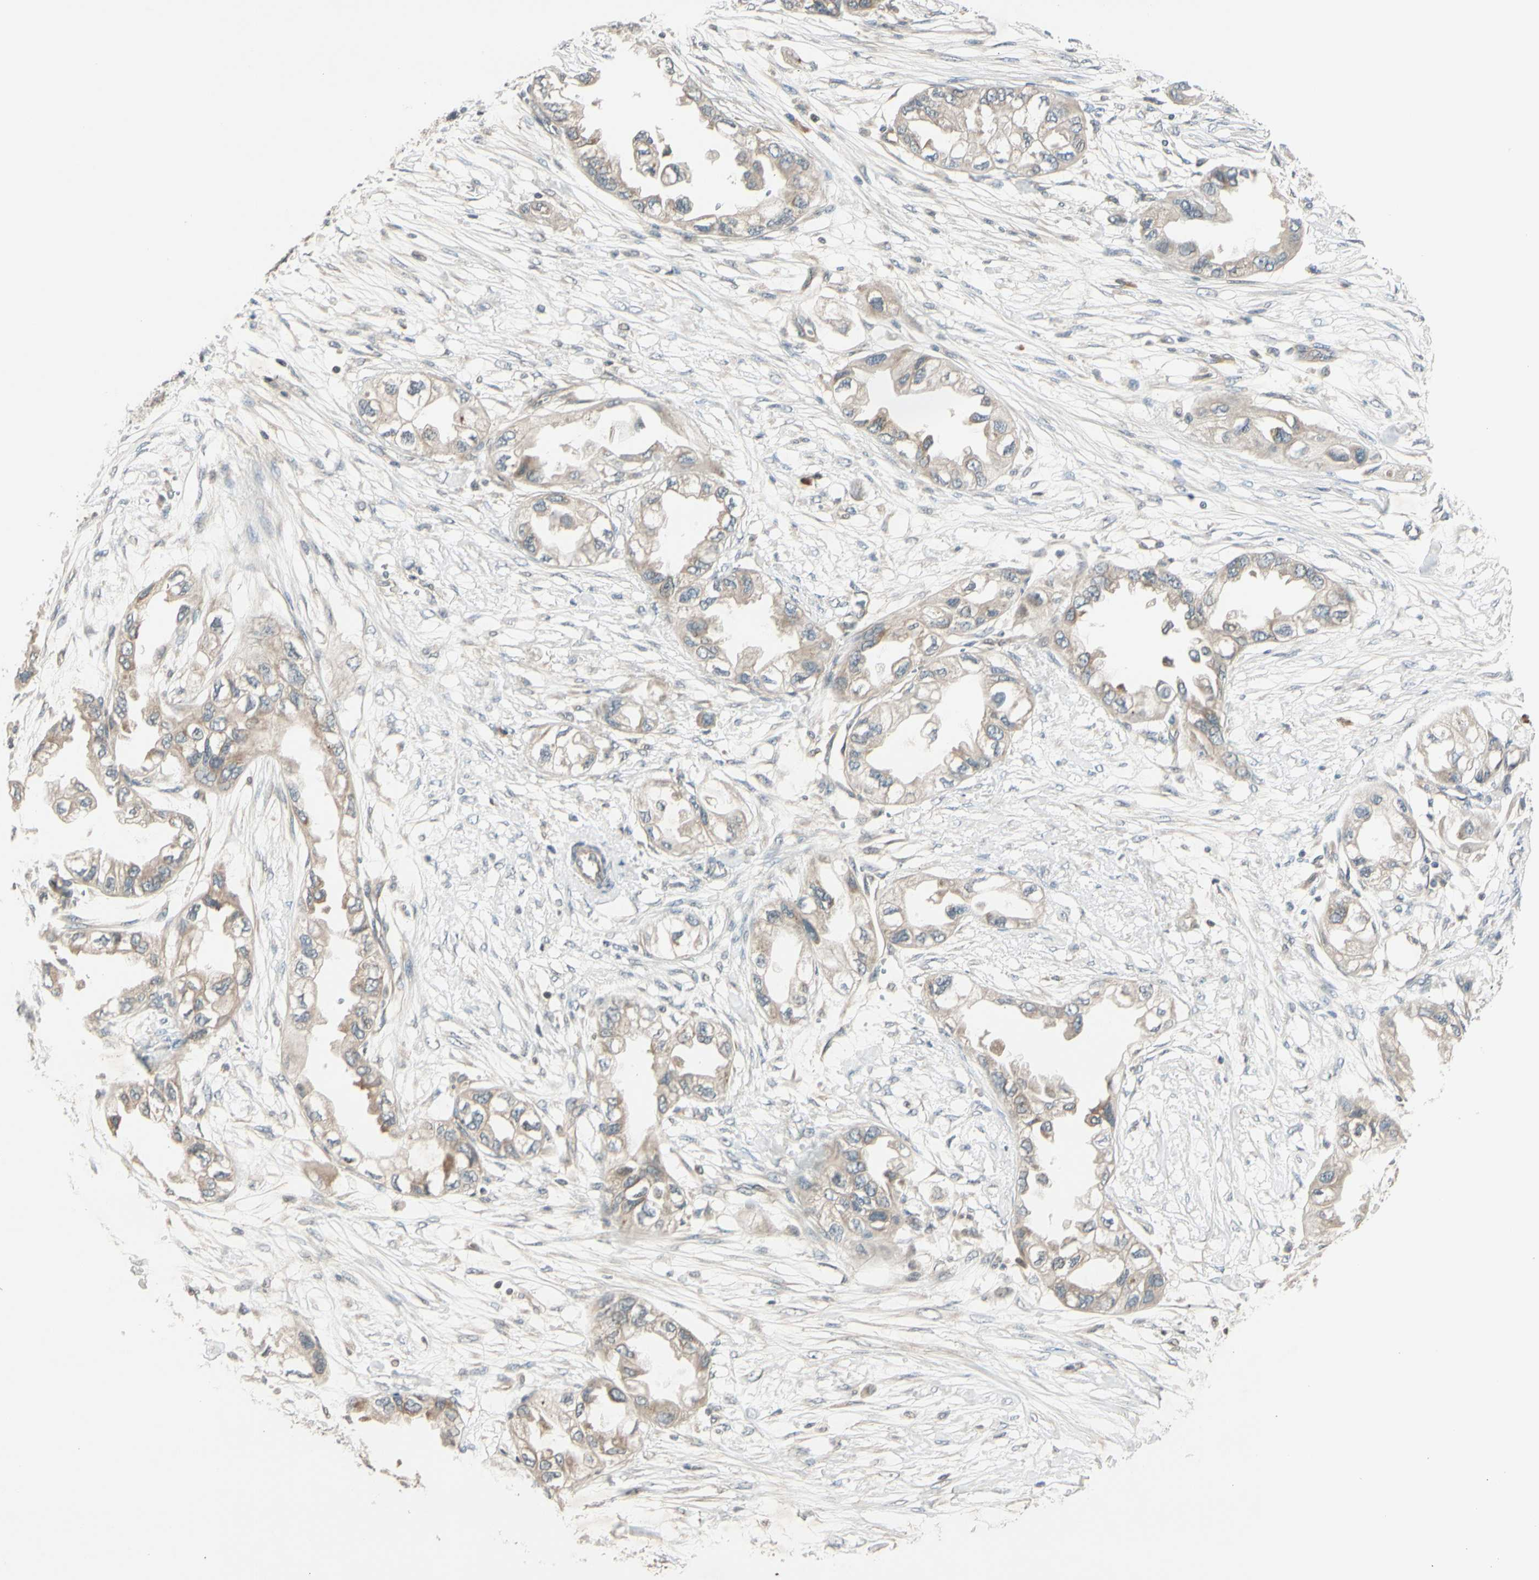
{"staining": {"intensity": "weak", "quantity": "25%-75%", "location": "cytoplasmic/membranous"}, "tissue": "endometrial cancer", "cell_type": "Tumor cells", "image_type": "cancer", "snomed": [{"axis": "morphology", "description": "Adenocarcinoma, NOS"}, {"axis": "topography", "description": "Endometrium"}], "caption": "About 25%-75% of tumor cells in endometrial adenocarcinoma exhibit weak cytoplasmic/membranous protein staining as visualized by brown immunohistochemical staining.", "gene": "FGF10", "patient": {"sex": "female", "age": 67}}